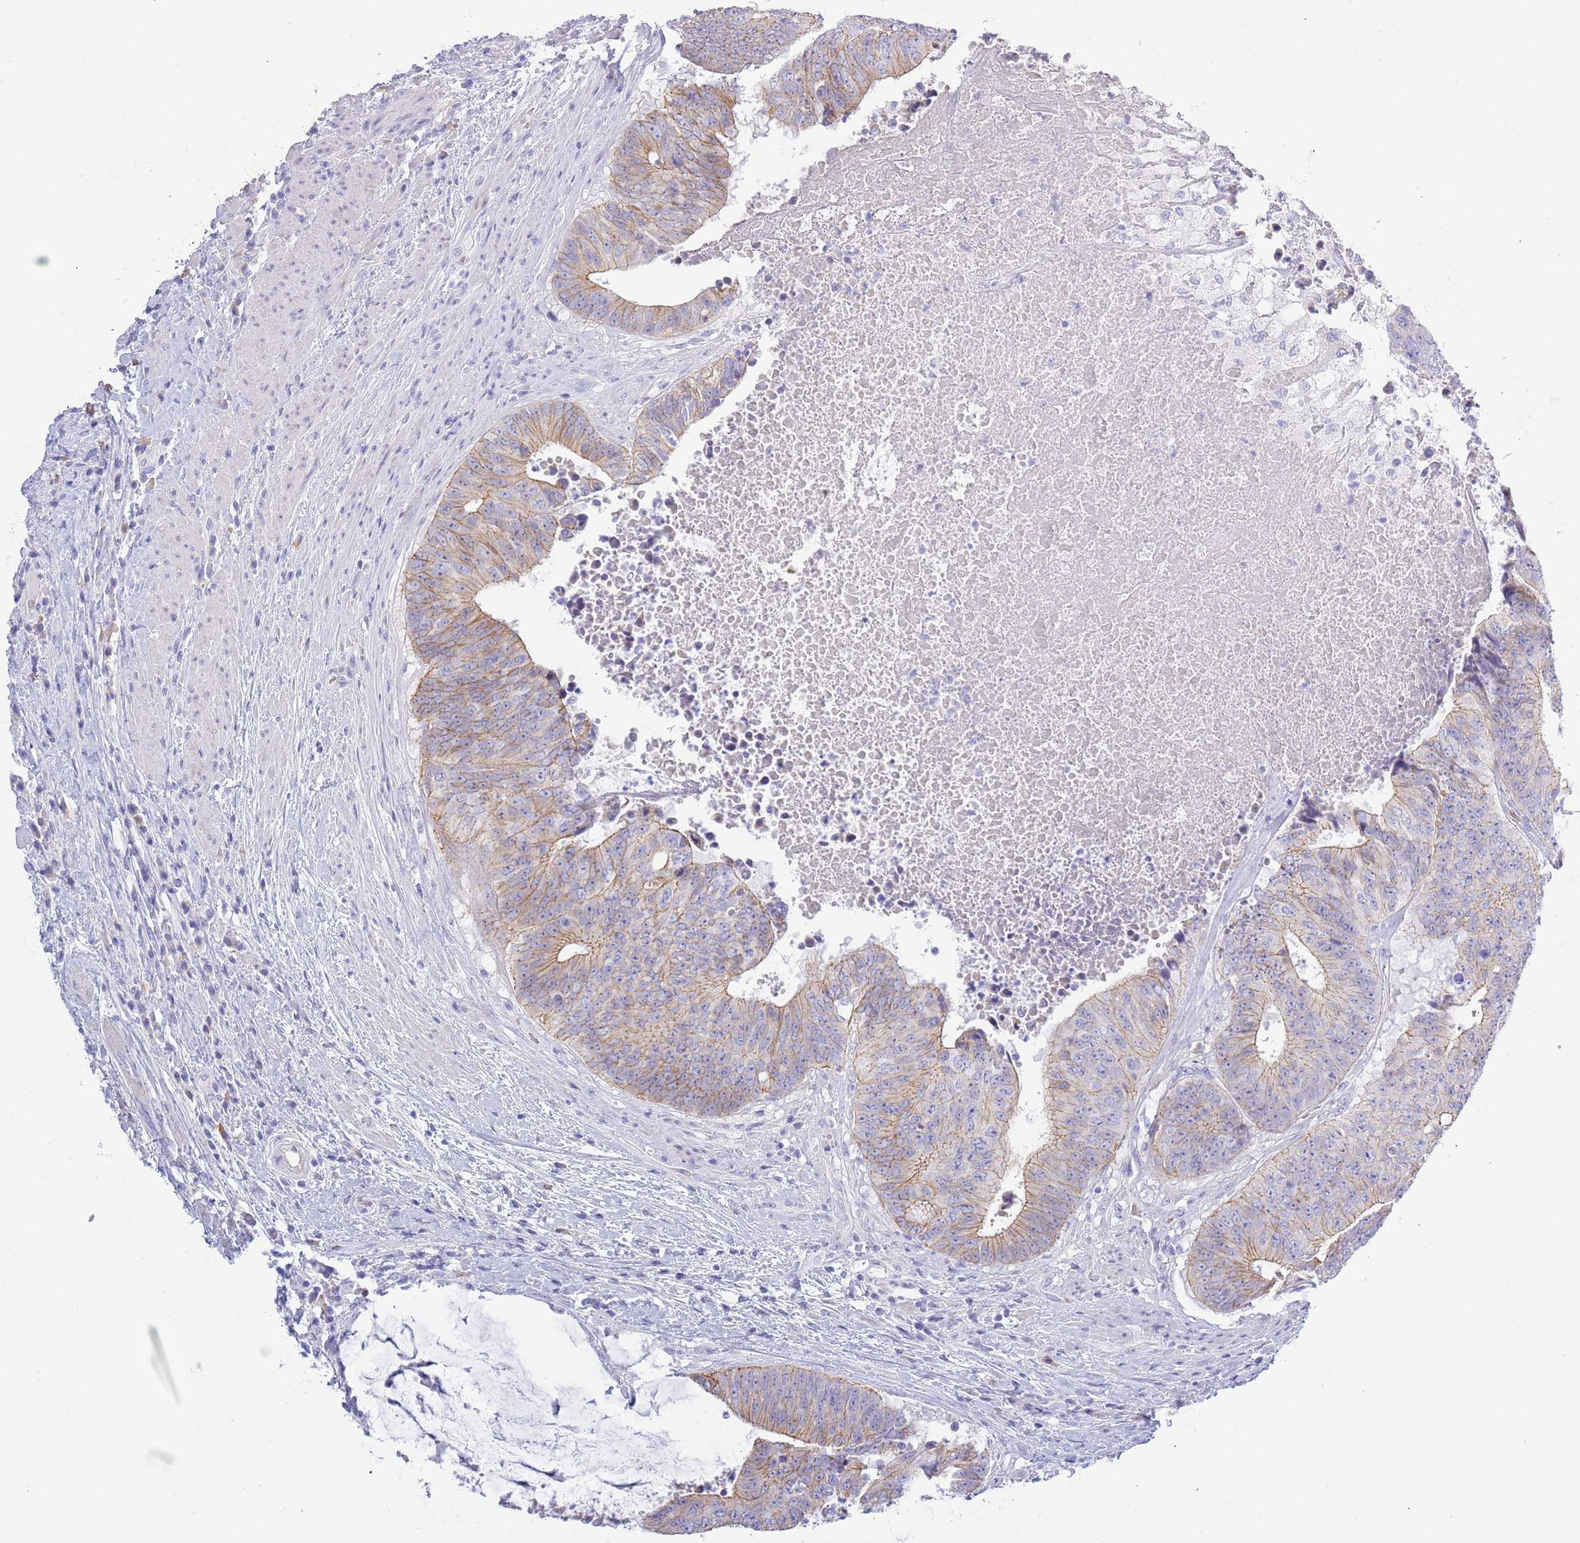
{"staining": {"intensity": "moderate", "quantity": "25%-75%", "location": "cytoplasmic/membranous"}, "tissue": "colorectal cancer", "cell_type": "Tumor cells", "image_type": "cancer", "snomed": [{"axis": "morphology", "description": "Adenocarcinoma, NOS"}, {"axis": "topography", "description": "Rectum"}], "caption": "Immunohistochemistry (DAB) staining of human colorectal cancer (adenocarcinoma) reveals moderate cytoplasmic/membranous protein positivity in about 25%-75% of tumor cells. (Brightfield microscopy of DAB IHC at high magnification).", "gene": "ACR", "patient": {"sex": "male", "age": 72}}